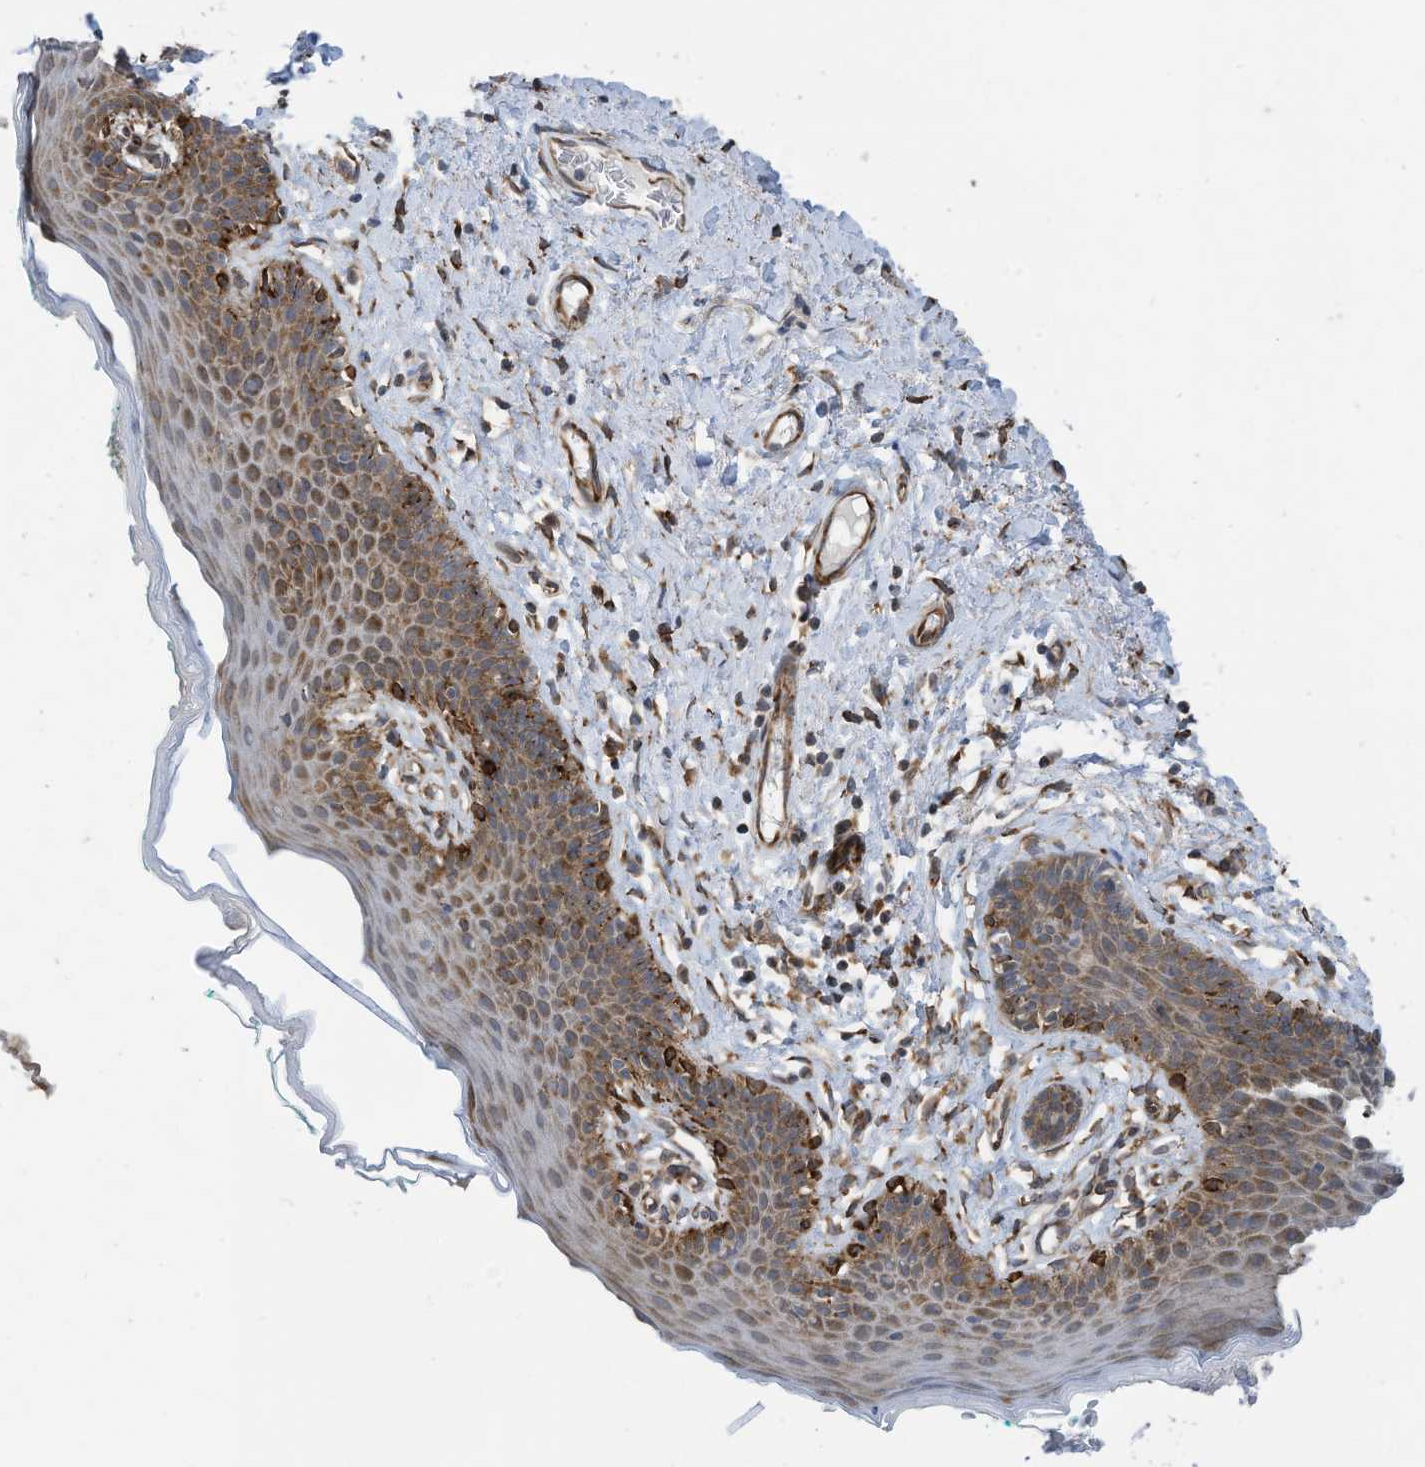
{"staining": {"intensity": "moderate", "quantity": "25%-75%", "location": "cytoplasmic/membranous"}, "tissue": "skin", "cell_type": "Epidermal cells", "image_type": "normal", "snomed": [{"axis": "morphology", "description": "Normal tissue, NOS"}, {"axis": "topography", "description": "Vulva"}], "caption": "A high-resolution micrograph shows immunohistochemistry staining of benign skin, which shows moderate cytoplasmic/membranous staining in about 25%-75% of epidermal cells. (IHC, brightfield microscopy, high magnification).", "gene": "ZBTB45", "patient": {"sex": "female", "age": 66}}